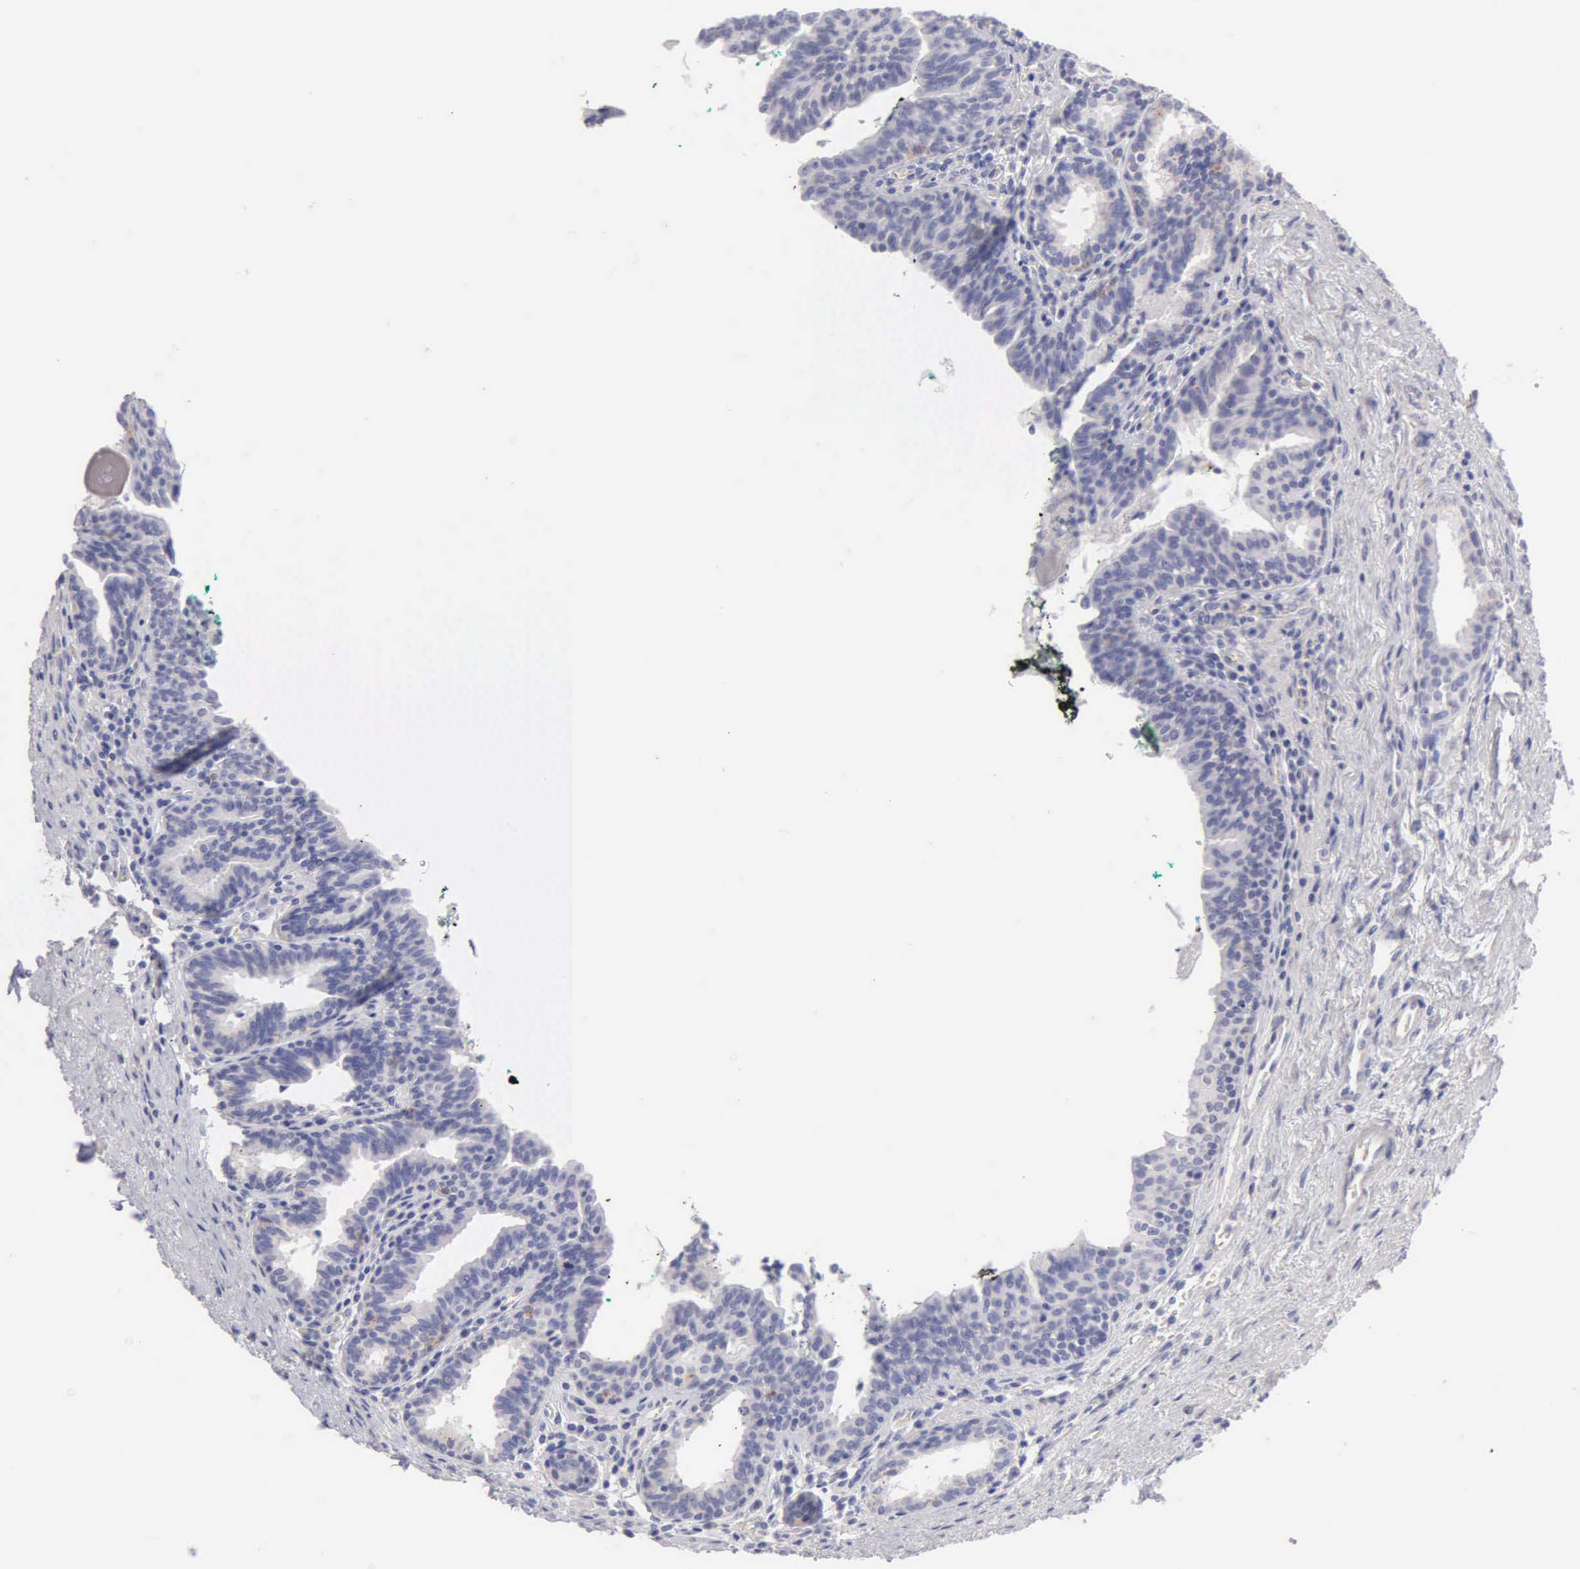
{"staining": {"intensity": "weak", "quantity": "25%-75%", "location": "cytoplasmic/membranous"}, "tissue": "prostate", "cell_type": "Glandular cells", "image_type": "normal", "snomed": [{"axis": "morphology", "description": "Normal tissue, NOS"}, {"axis": "topography", "description": "Prostate"}], "caption": "Protein staining of normal prostate shows weak cytoplasmic/membranous expression in approximately 25%-75% of glandular cells.", "gene": "APP", "patient": {"sex": "male", "age": 65}}